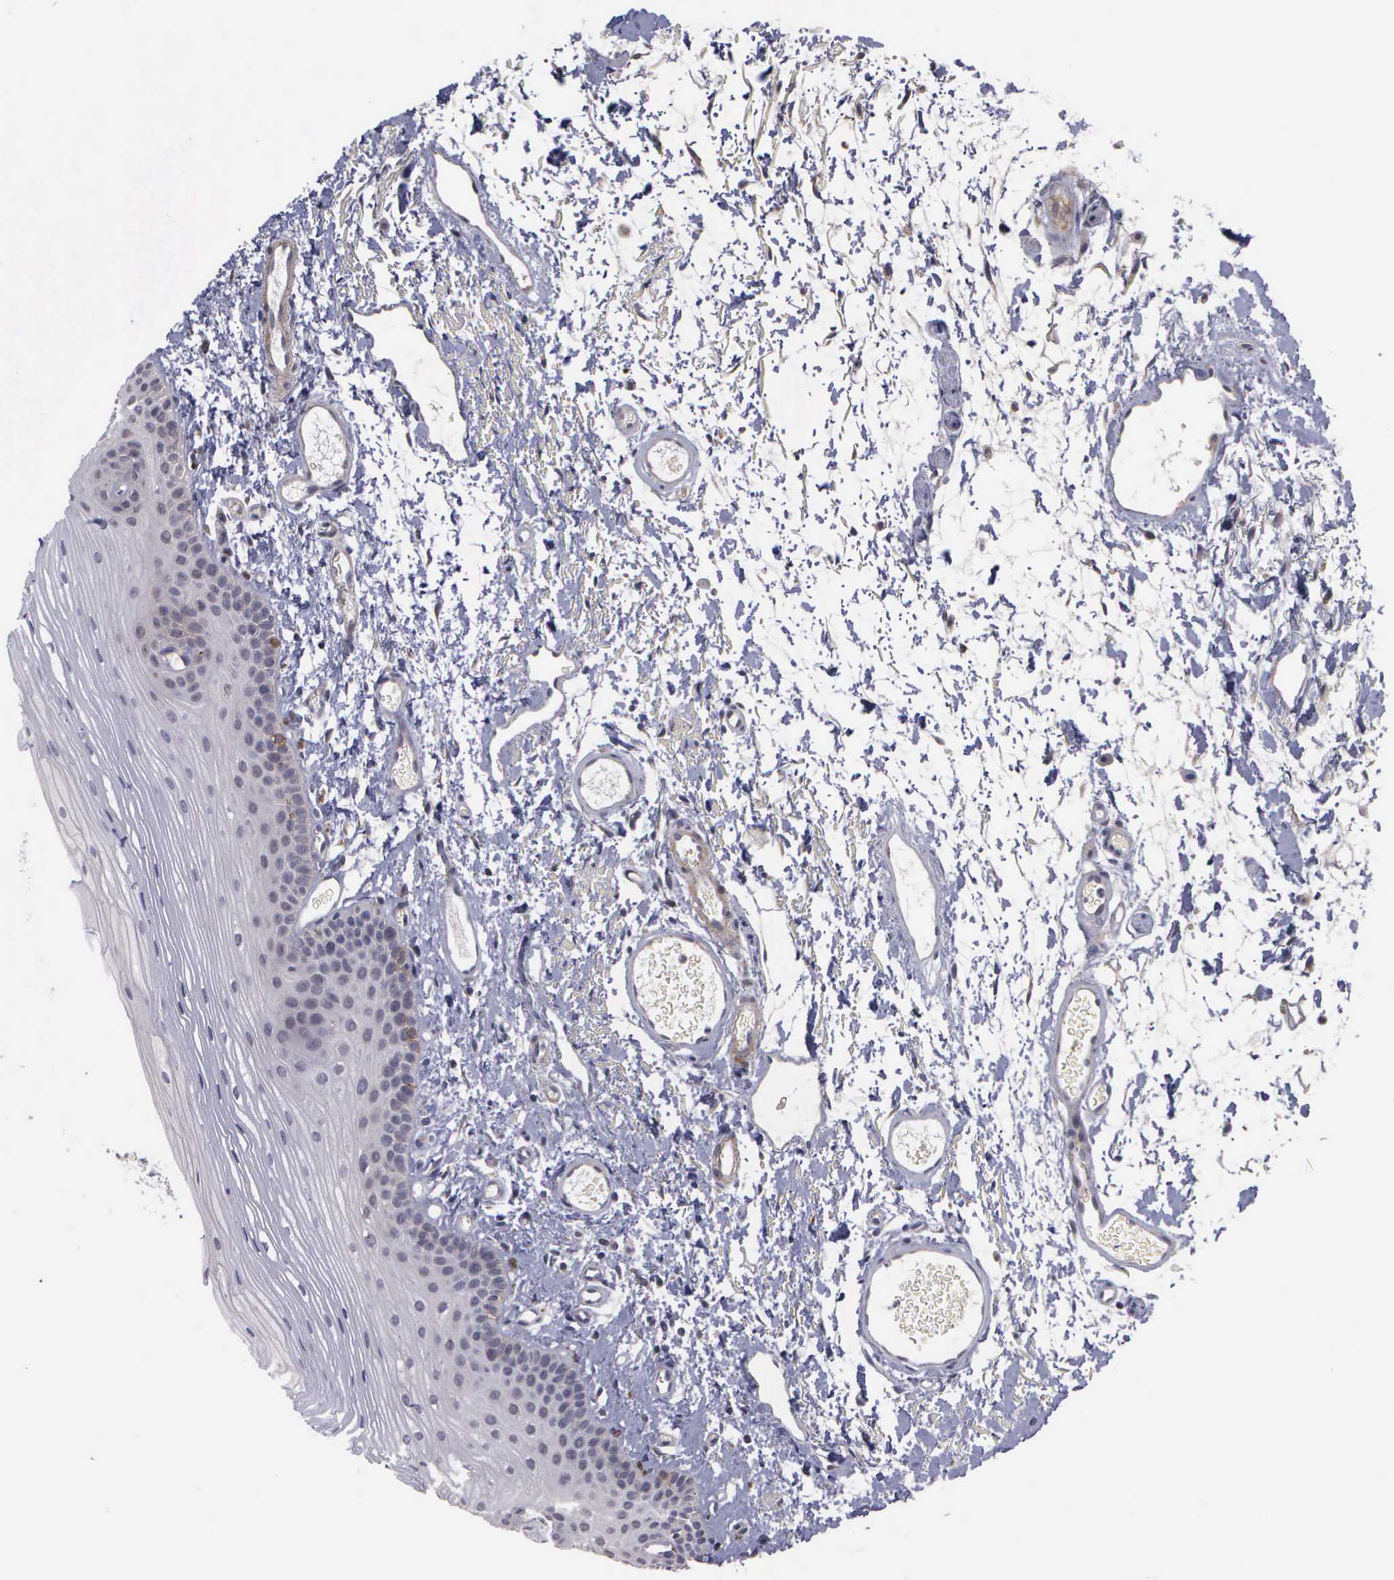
{"staining": {"intensity": "negative", "quantity": "none", "location": "none"}, "tissue": "oral mucosa", "cell_type": "Squamous epithelial cells", "image_type": "normal", "snomed": [{"axis": "morphology", "description": "Normal tissue, NOS"}, {"axis": "topography", "description": "Oral tissue"}], "caption": "Oral mucosa stained for a protein using immunohistochemistry (IHC) reveals no expression squamous epithelial cells.", "gene": "RTL10", "patient": {"sex": "male", "age": 52}}